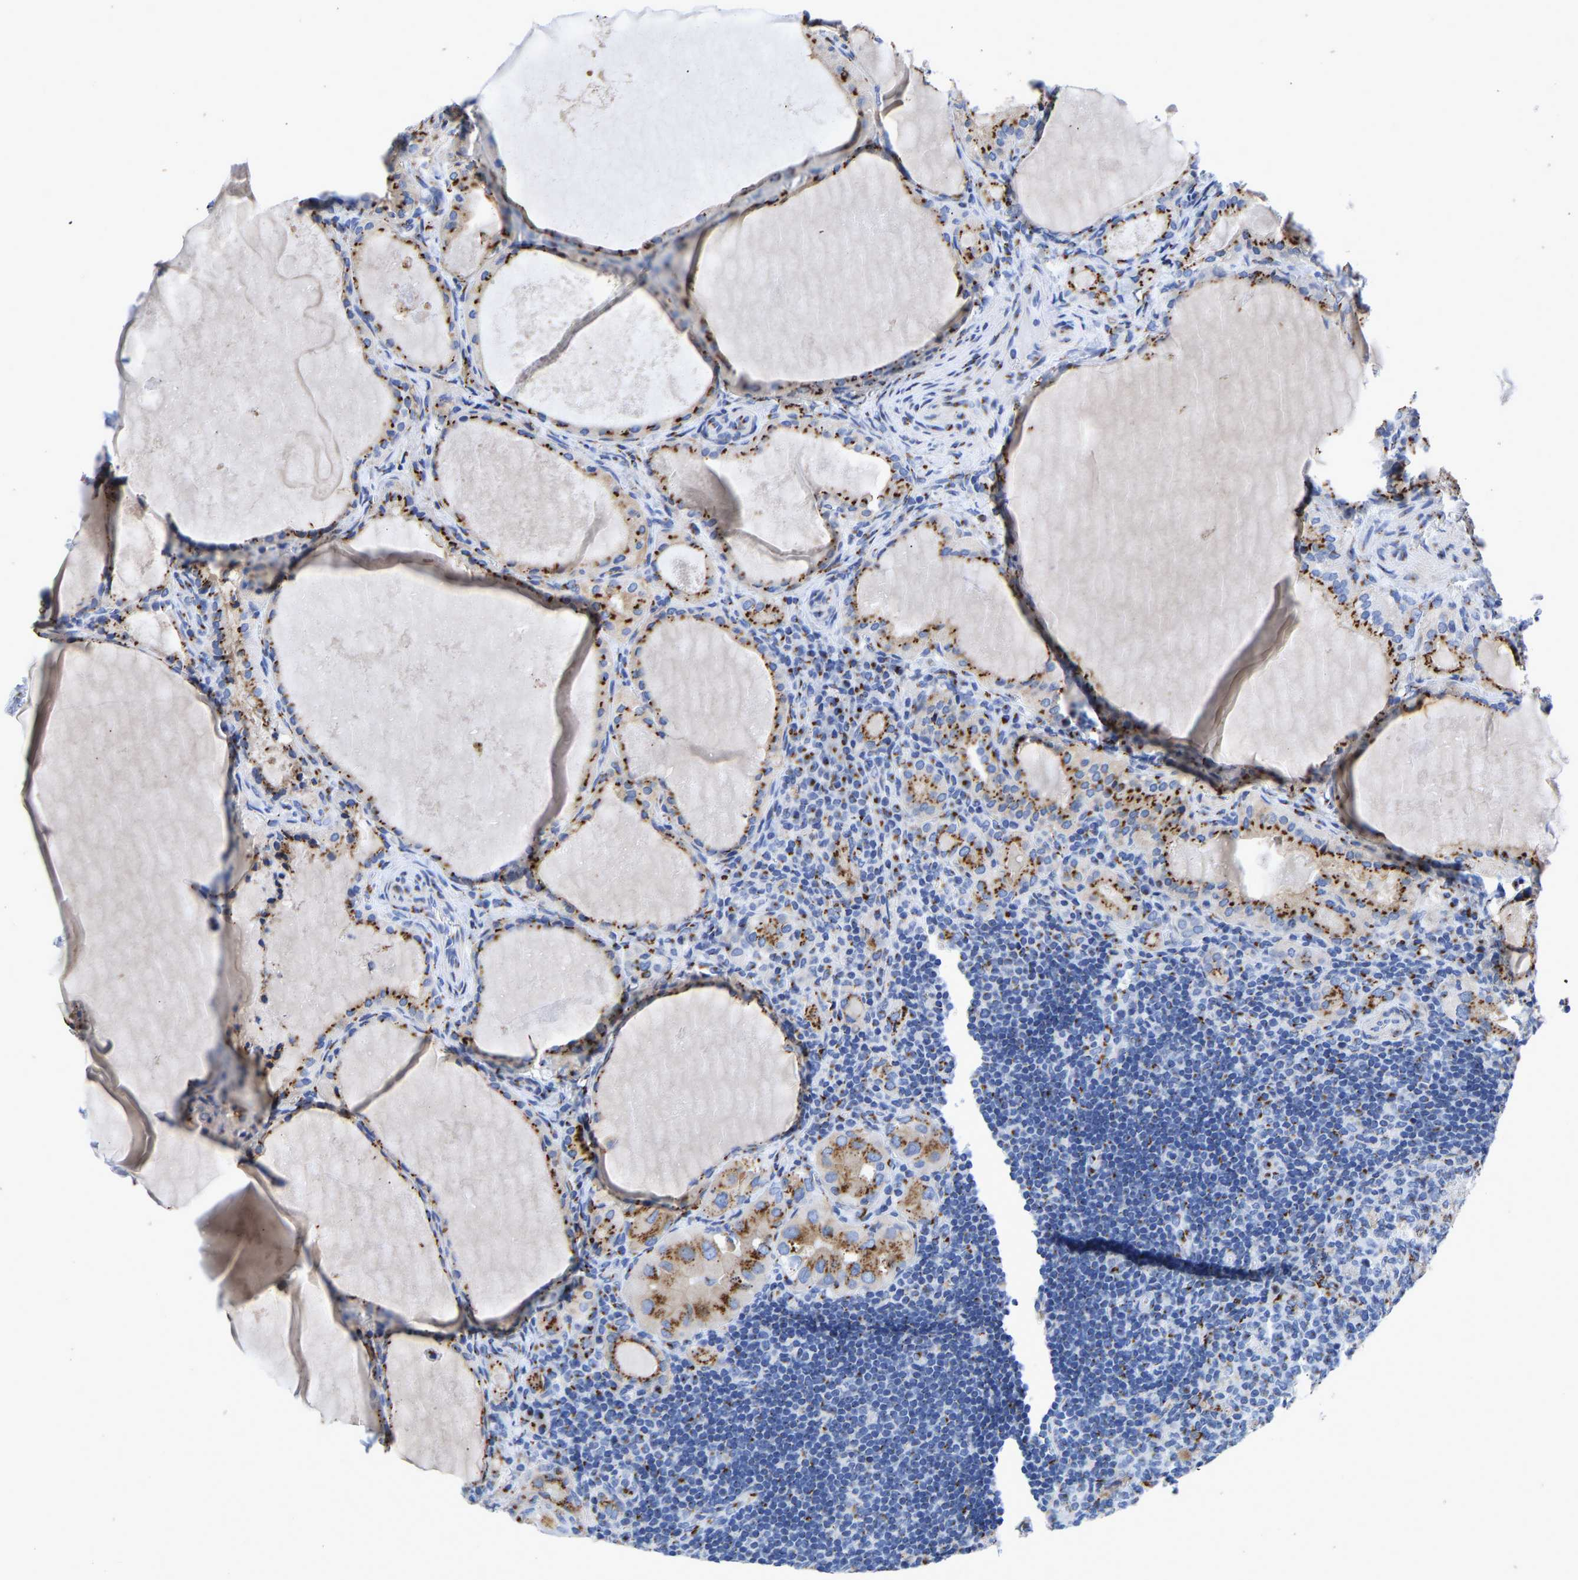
{"staining": {"intensity": "moderate", "quantity": ">75%", "location": "cytoplasmic/membranous"}, "tissue": "thyroid cancer", "cell_type": "Tumor cells", "image_type": "cancer", "snomed": [{"axis": "morphology", "description": "Papillary adenocarcinoma, NOS"}, {"axis": "topography", "description": "Thyroid gland"}], "caption": "The photomicrograph exhibits immunohistochemical staining of thyroid cancer. There is moderate cytoplasmic/membranous staining is seen in approximately >75% of tumor cells.", "gene": "TMEM87A", "patient": {"sex": "female", "age": 42}}